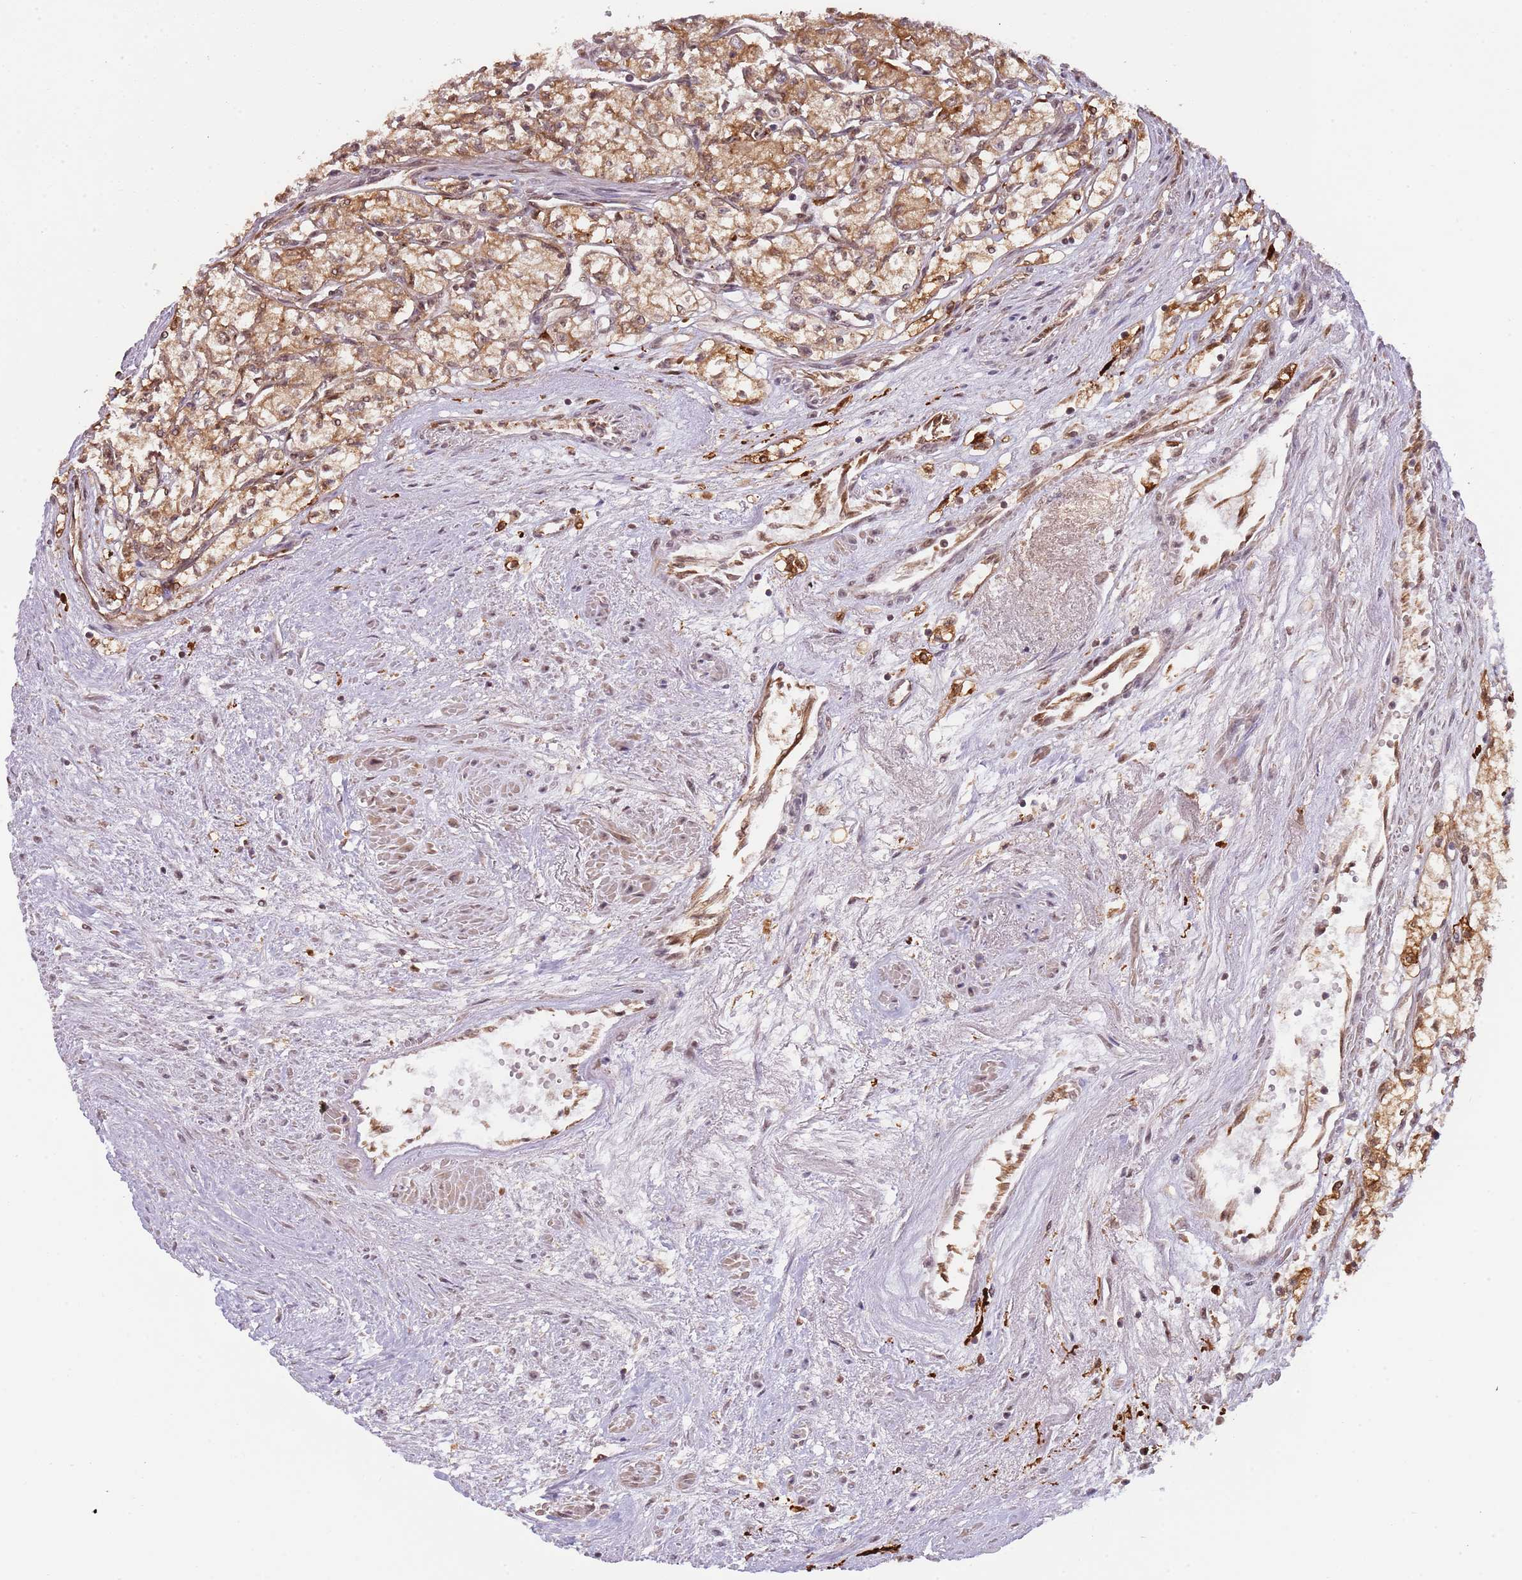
{"staining": {"intensity": "moderate", "quantity": ">75%", "location": "cytoplasmic/membranous,nuclear"}, "tissue": "renal cancer", "cell_type": "Tumor cells", "image_type": "cancer", "snomed": [{"axis": "morphology", "description": "Adenocarcinoma, NOS"}, {"axis": "topography", "description": "Kidney"}], "caption": "Tumor cells show medium levels of moderate cytoplasmic/membranous and nuclear staining in about >75% of cells in human renal cancer (adenocarcinoma). Nuclei are stained in blue.", "gene": "PLSCR5", "patient": {"sex": "male", "age": 59}}